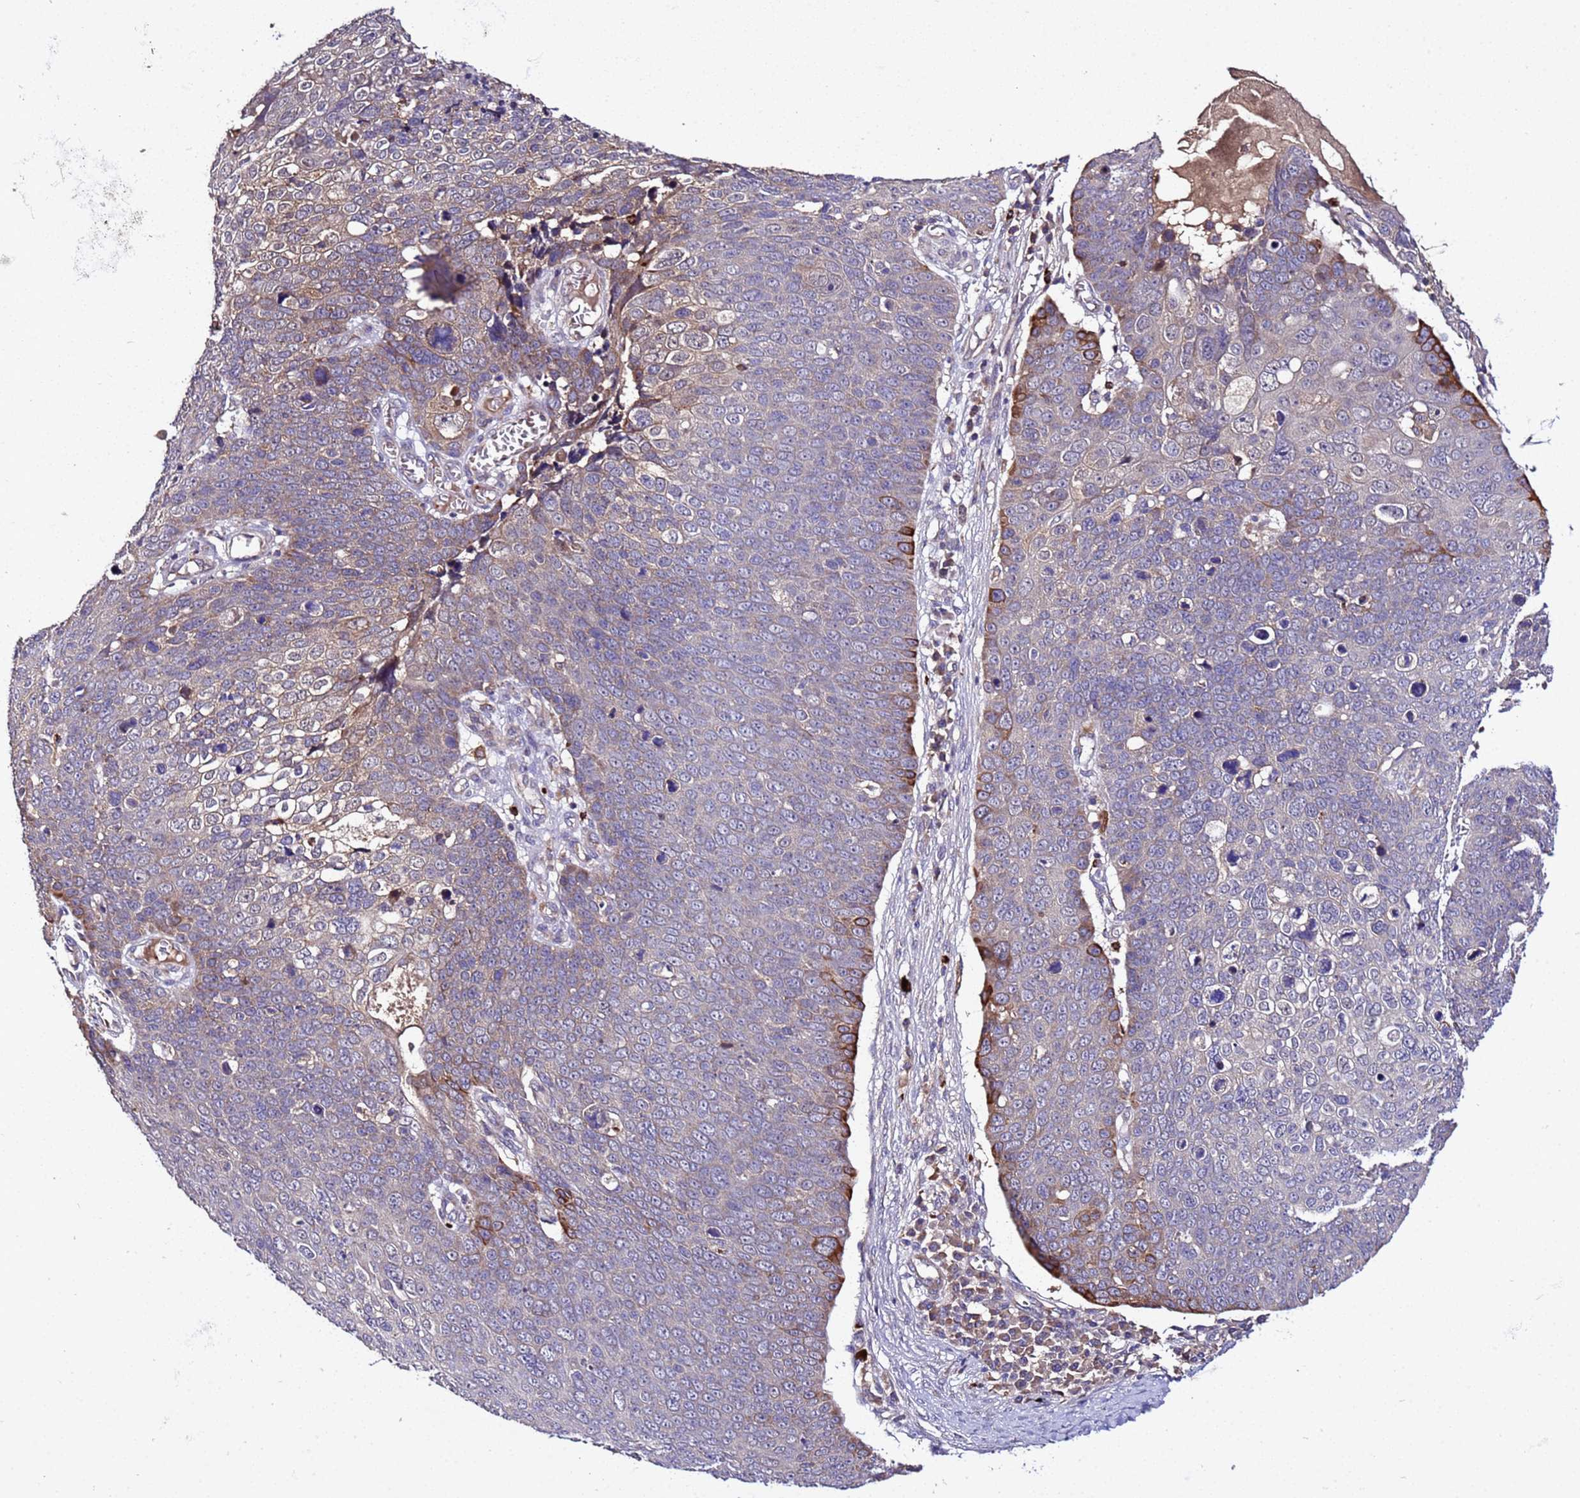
{"staining": {"intensity": "moderate", "quantity": "<25%", "location": "cytoplasmic/membranous"}, "tissue": "skin cancer", "cell_type": "Tumor cells", "image_type": "cancer", "snomed": [{"axis": "morphology", "description": "Squamous cell carcinoma, NOS"}, {"axis": "topography", "description": "Skin"}], "caption": "A high-resolution micrograph shows immunohistochemistry (IHC) staining of skin squamous cell carcinoma, which reveals moderate cytoplasmic/membranous staining in about <25% of tumor cells.", "gene": "PLXDC2", "patient": {"sex": "male", "age": 71}}